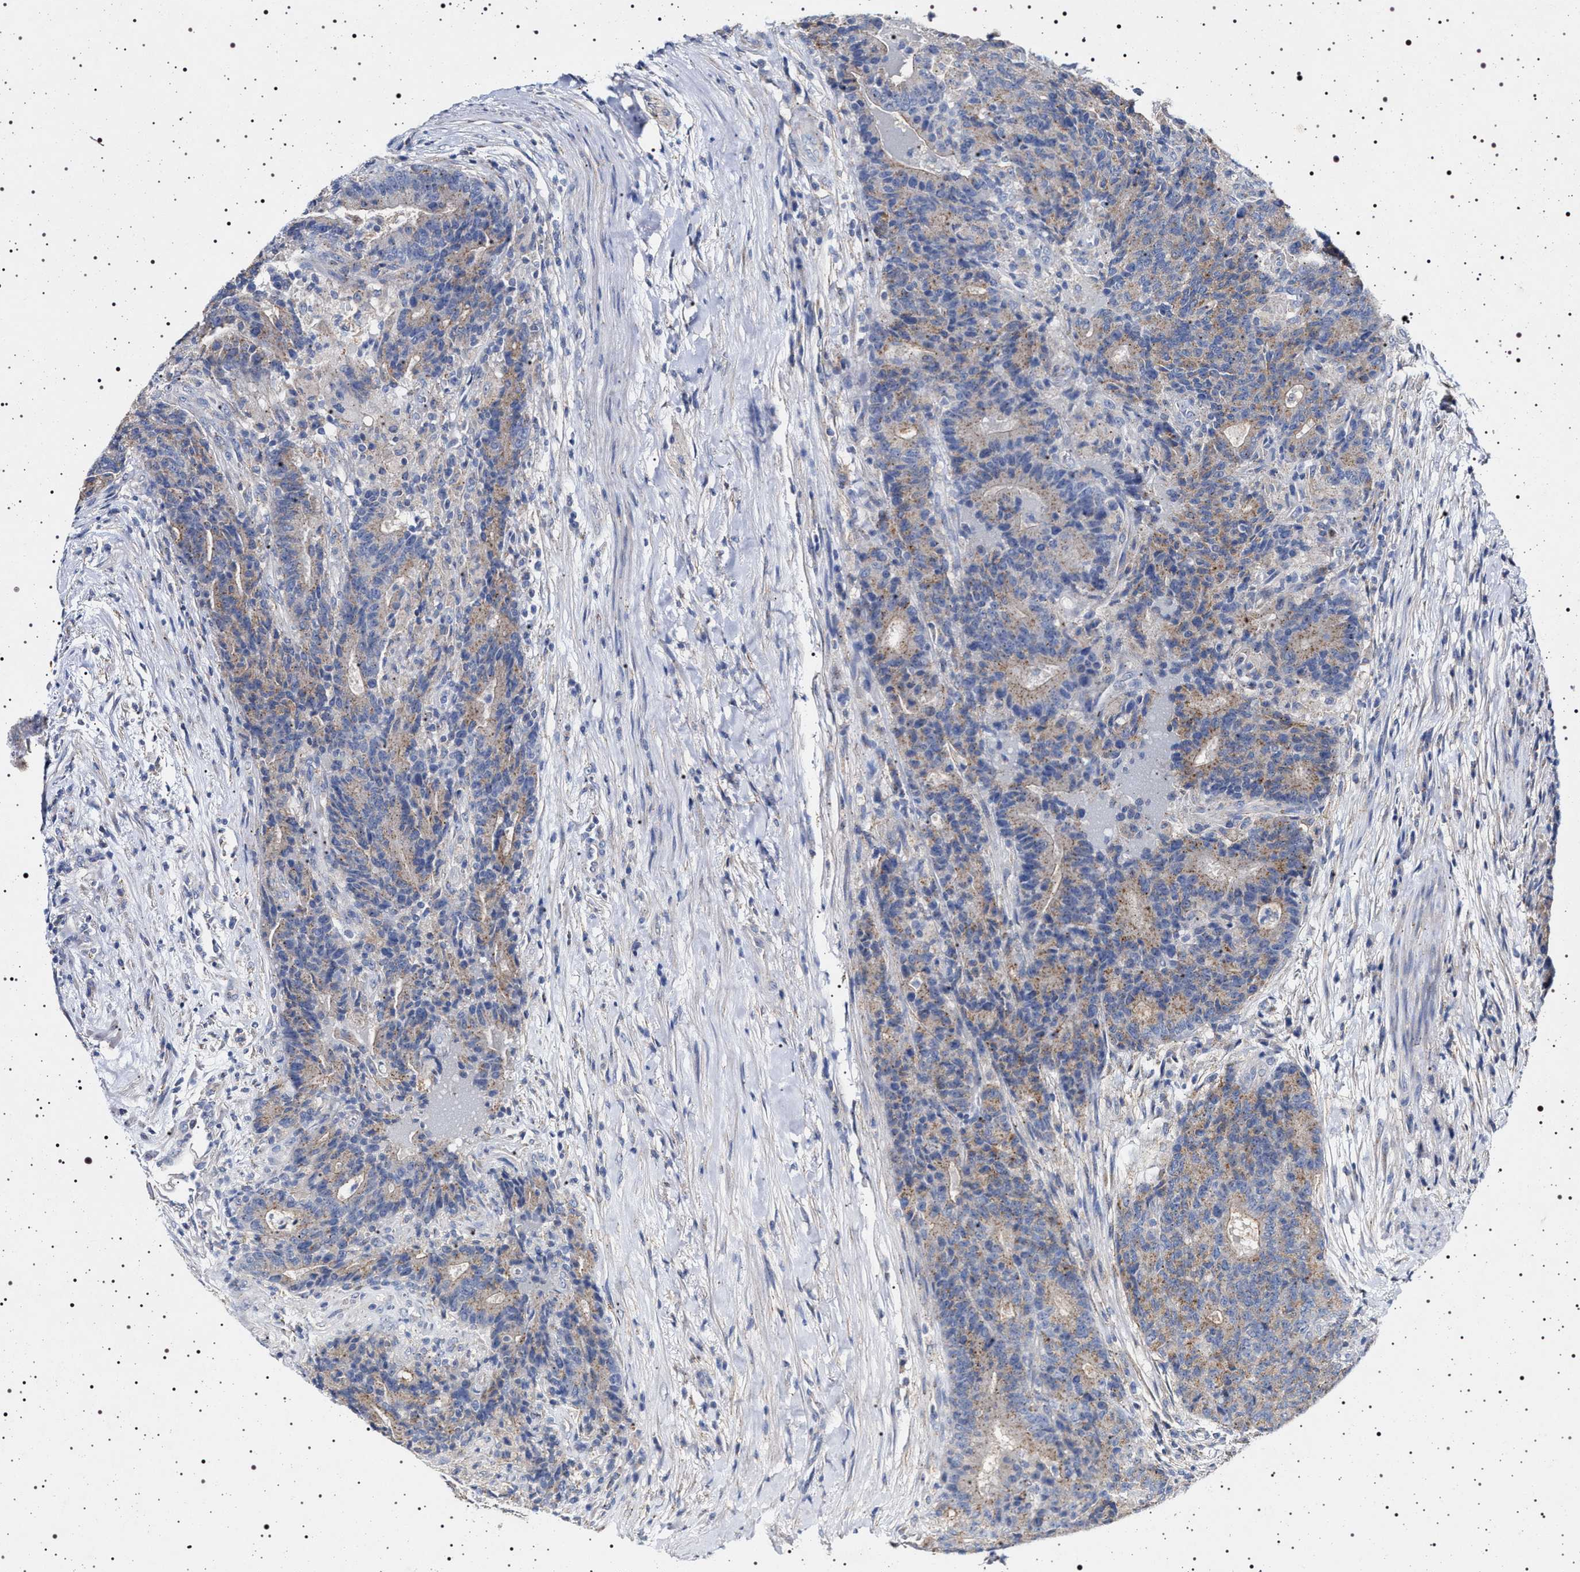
{"staining": {"intensity": "weak", "quantity": ">75%", "location": "cytoplasmic/membranous"}, "tissue": "colorectal cancer", "cell_type": "Tumor cells", "image_type": "cancer", "snomed": [{"axis": "morphology", "description": "Normal tissue, NOS"}, {"axis": "morphology", "description": "Adenocarcinoma, NOS"}, {"axis": "topography", "description": "Colon"}], "caption": "Tumor cells display low levels of weak cytoplasmic/membranous staining in approximately >75% of cells in colorectal adenocarcinoma.", "gene": "NAALADL2", "patient": {"sex": "female", "age": 75}}